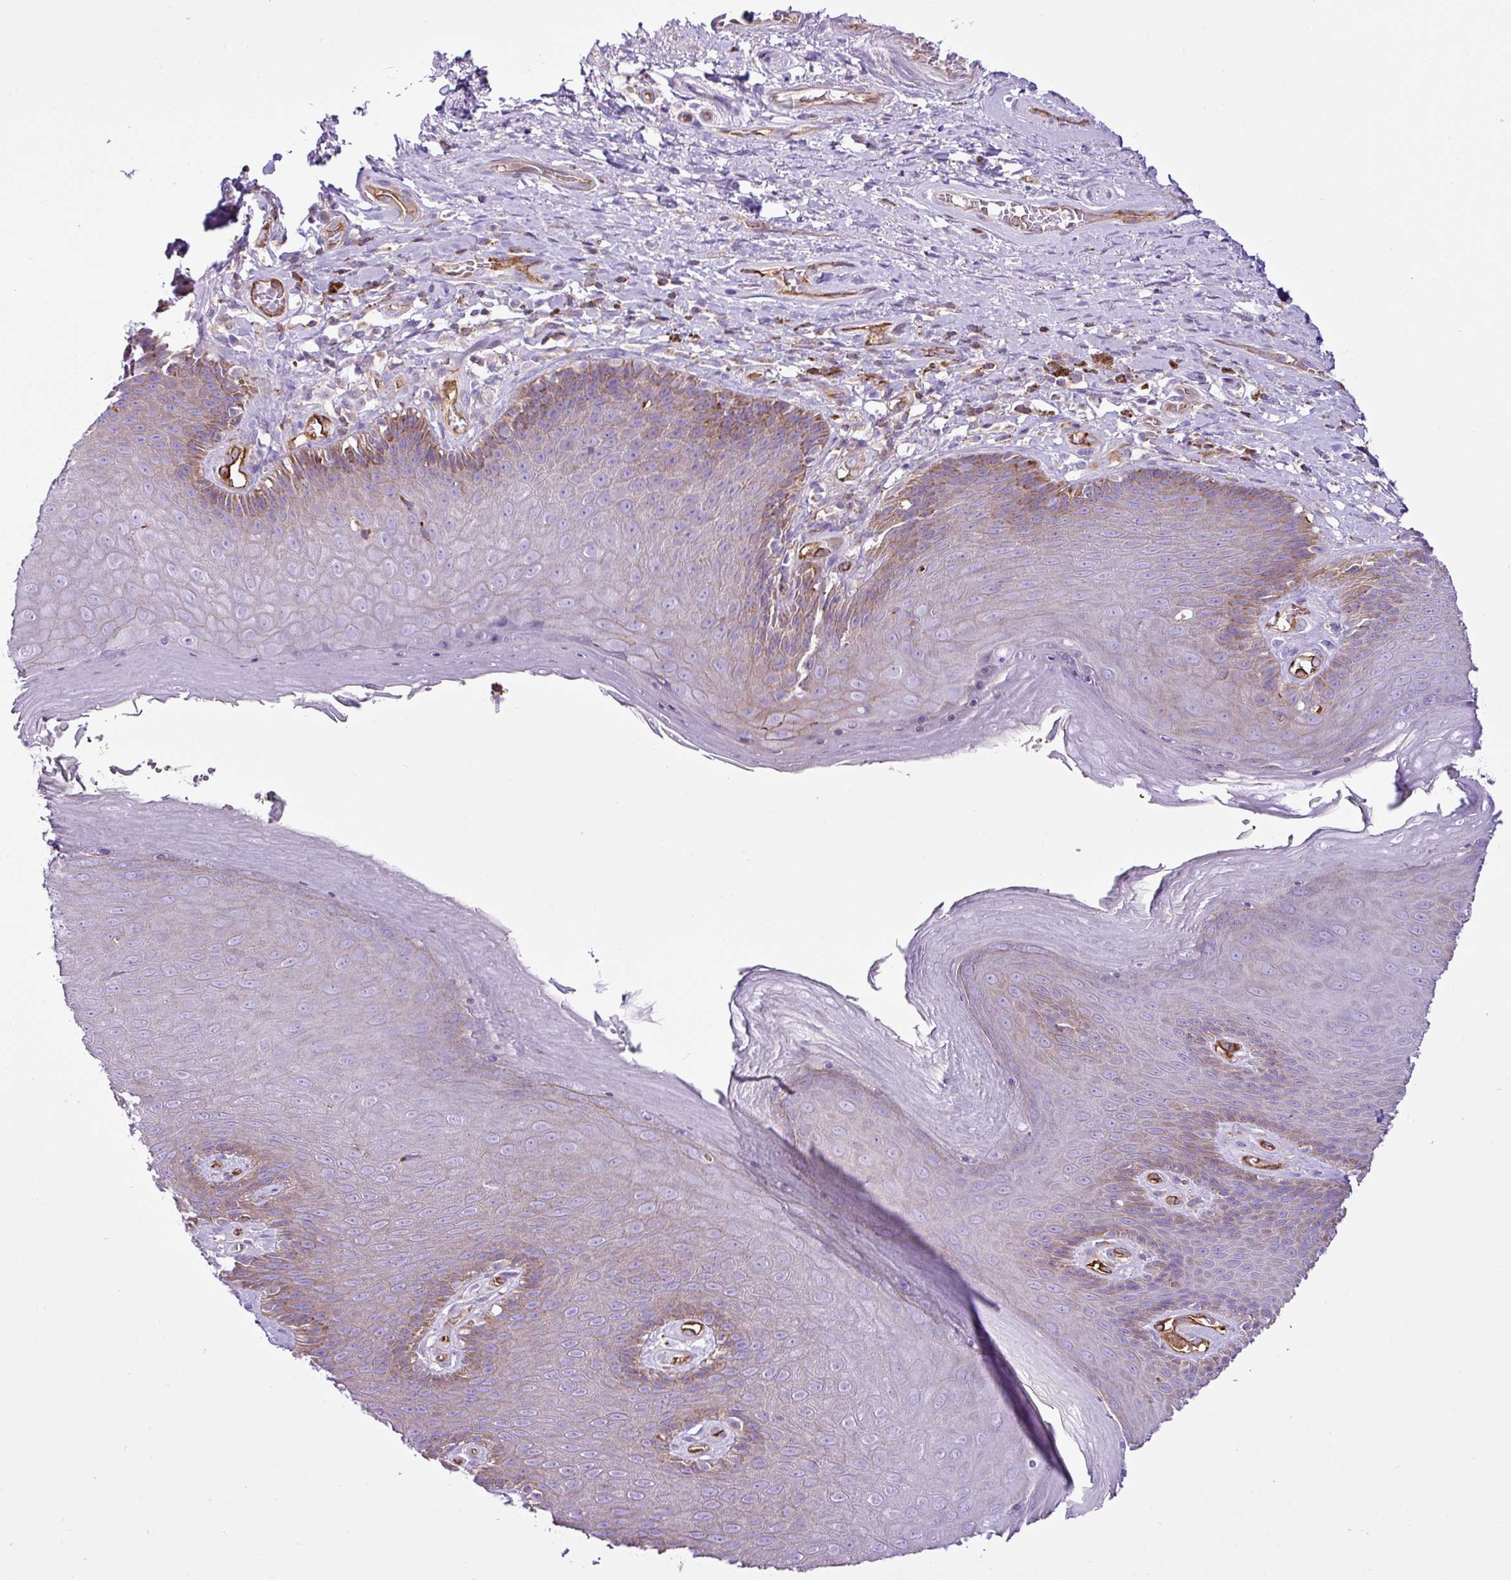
{"staining": {"intensity": "moderate", "quantity": "<25%", "location": "cytoplasmic/membranous"}, "tissue": "skin", "cell_type": "Epidermal cells", "image_type": "normal", "snomed": [{"axis": "morphology", "description": "Normal tissue, NOS"}, {"axis": "topography", "description": "Anal"}, {"axis": "topography", "description": "Peripheral nerve tissue"}], "caption": "Immunohistochemical staining of unremarkable human skin shows moderate cytoplasmic/membranous protein positivity in about <25% of epidermal cells. (DAB IHC with brightfield microscopy, high magnification).", "gene": "EME2", "patient": {"sex": "male", "age": 53}}